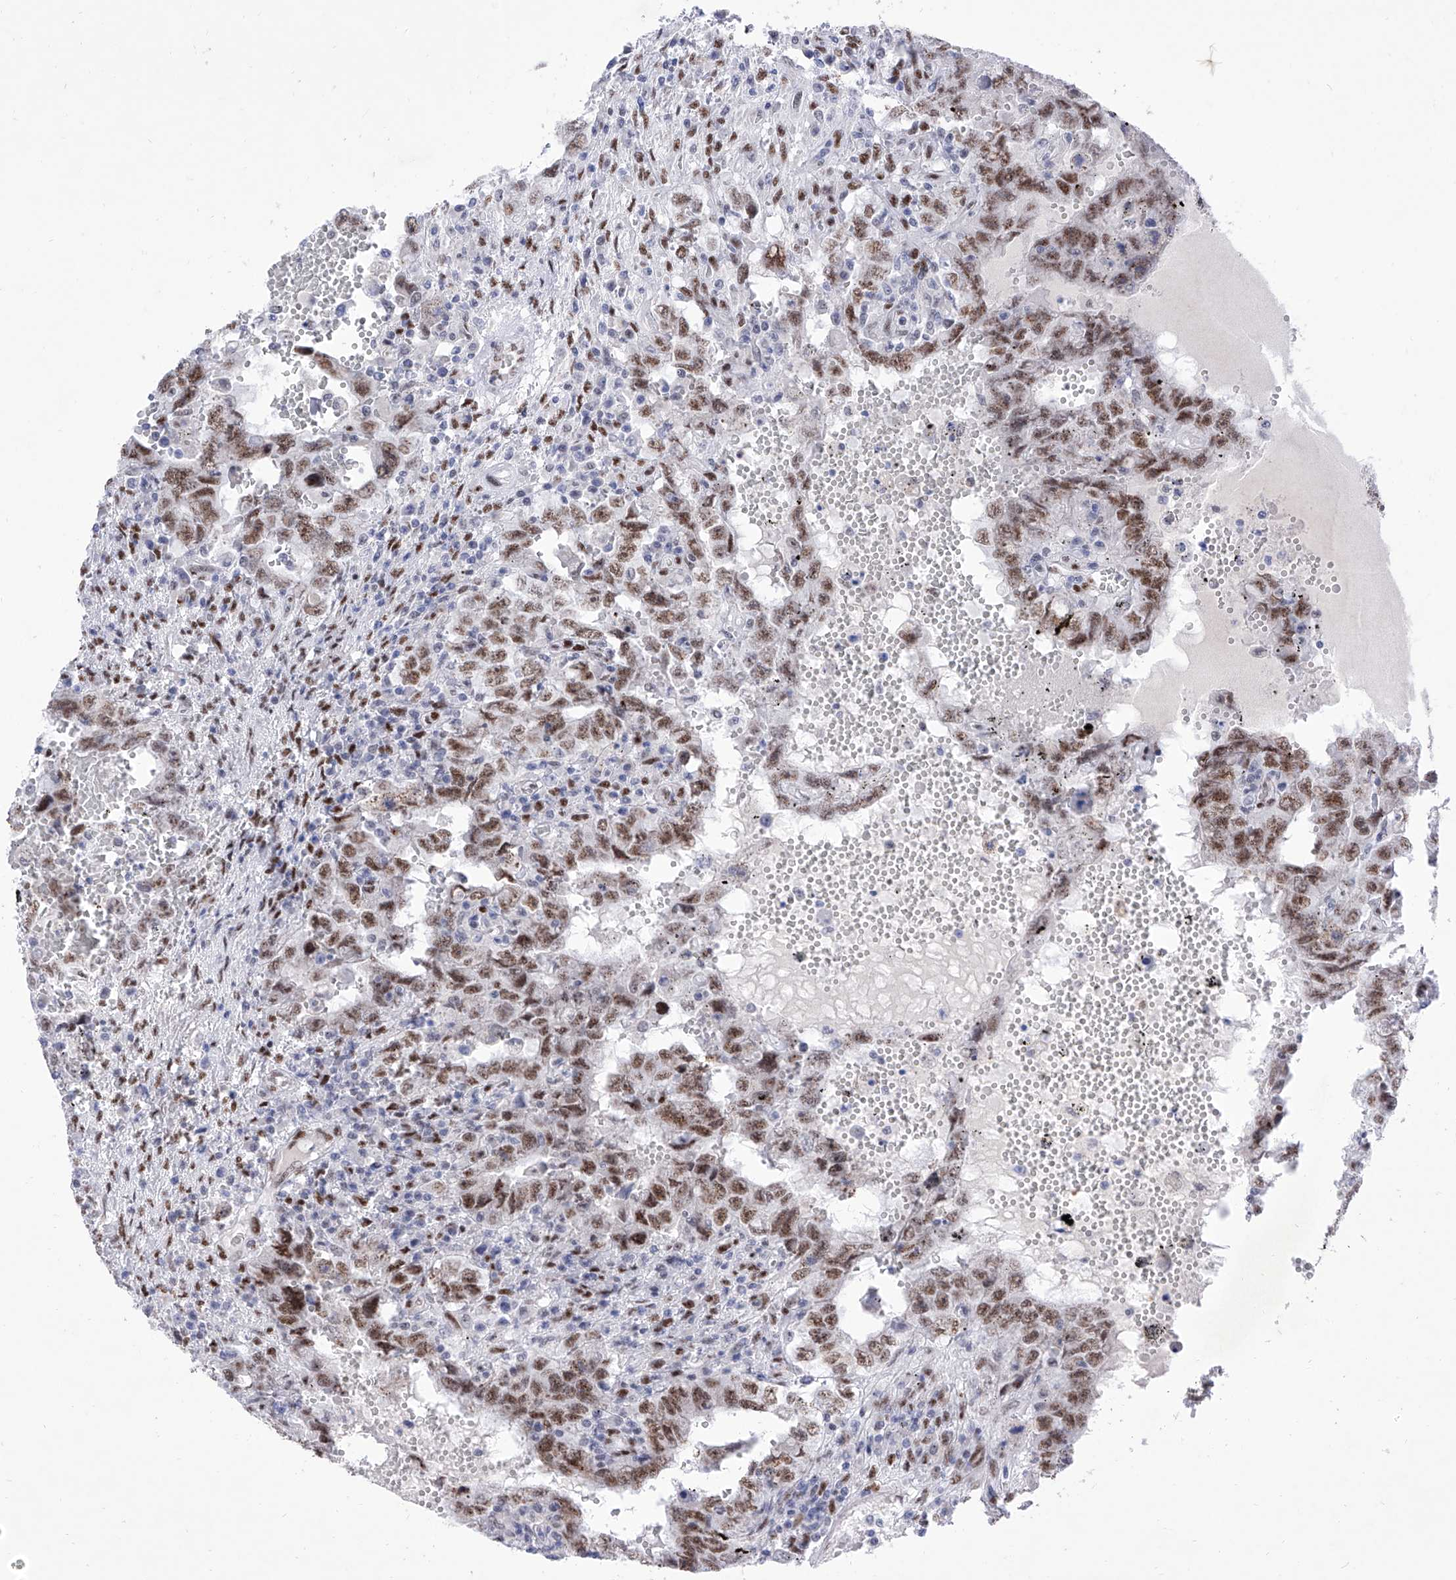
{"staining": {"intensity": "moderate", "quantity": ">75%", "location": "nuclear"}, "tissue": "testis cancer", "cell_type": "Tumor cells", "image_type": "cancer", "snomed": [{"axis": "morphology", "description": "Carcinoma, Embryonal, NOS"}, {"axis": "topography", "description": "Testis"}], "caption": "Immunohistochemical staining of human testis cancer reveals medium levels of moderate nuclear protein expression in about >75% of tumor cells.", "gene": "ATN1", "patient": {"sex": "male", "age": 26}}